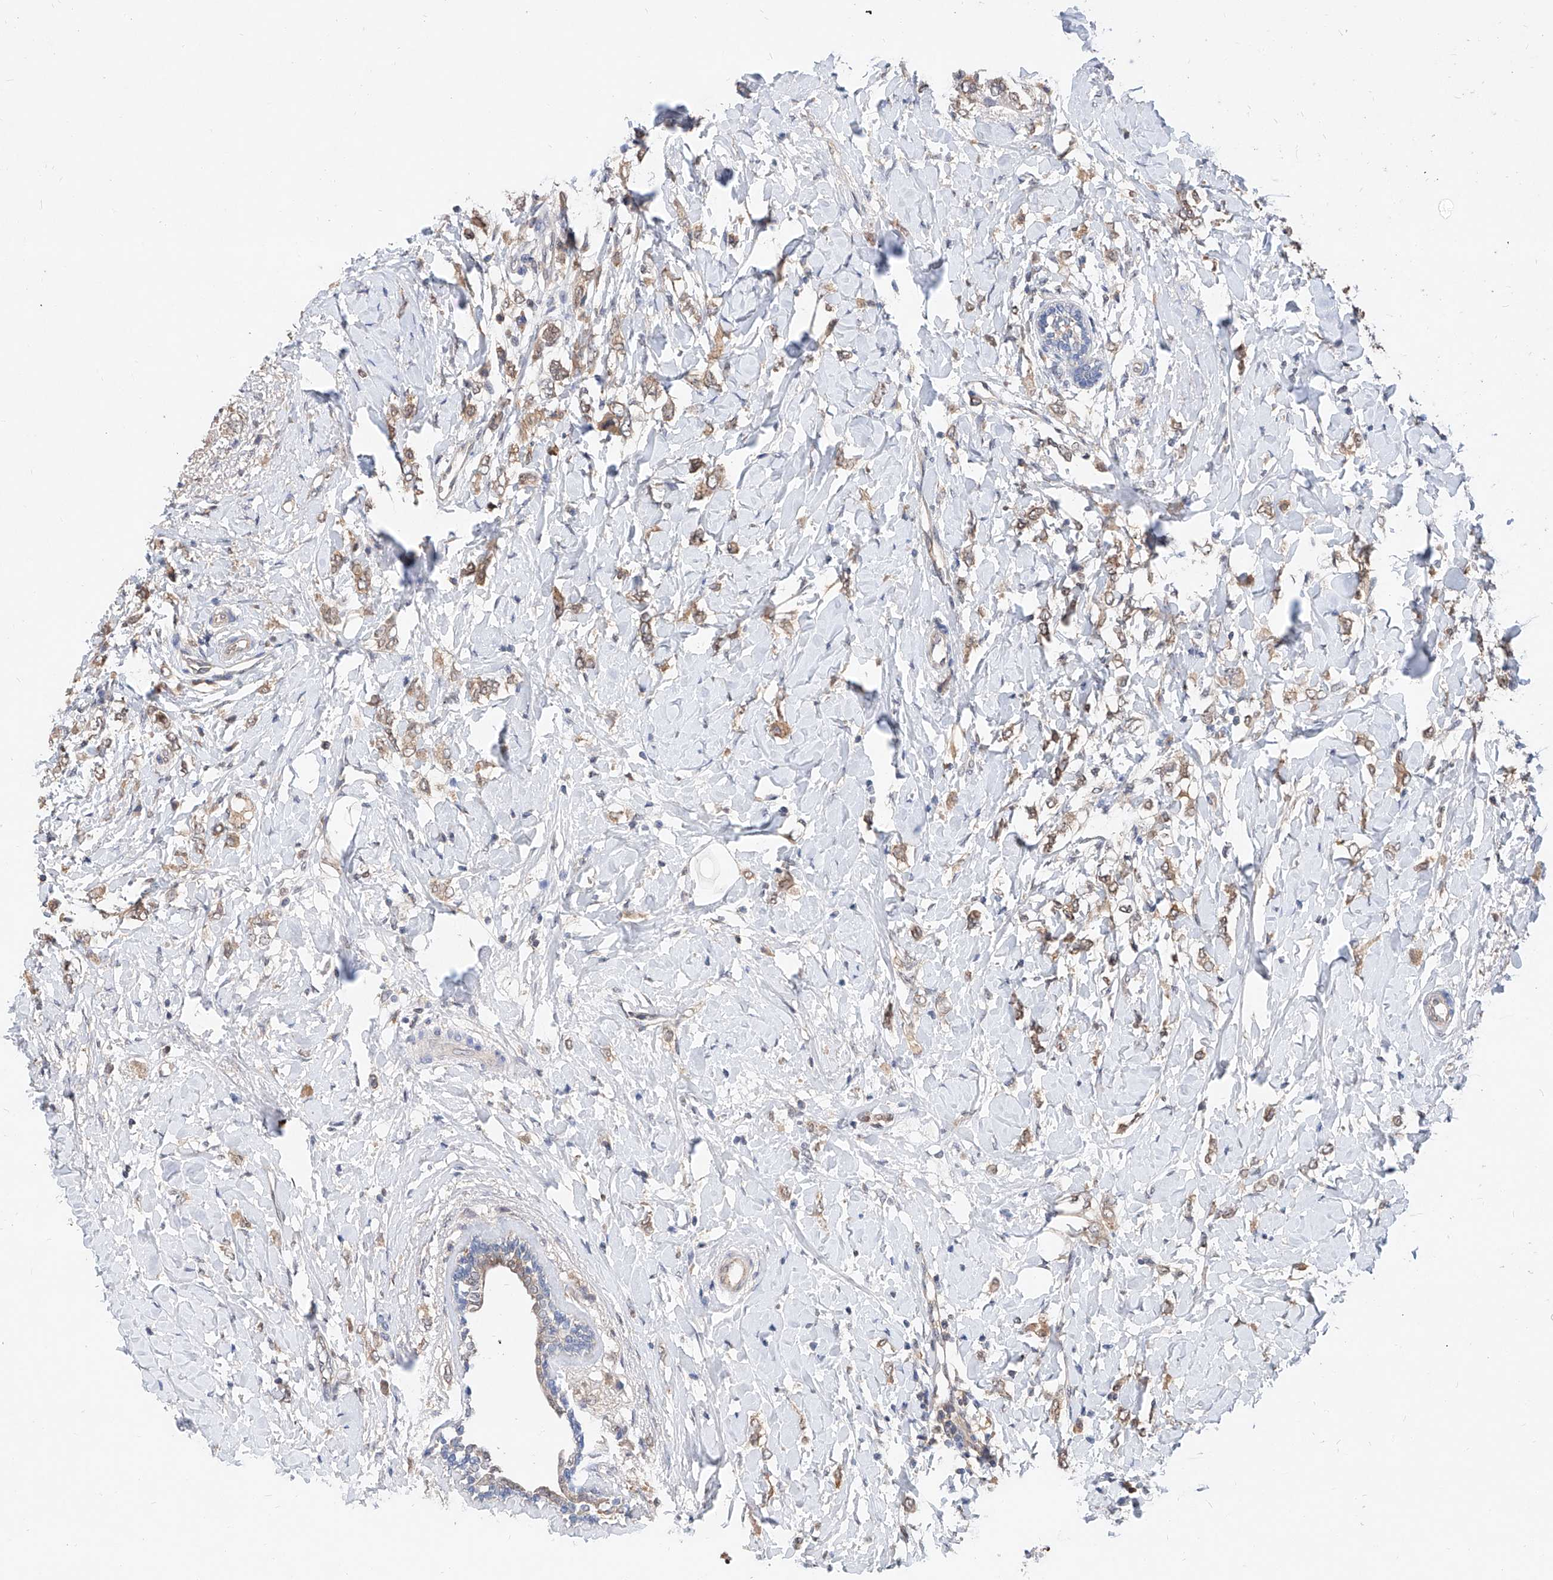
{"staining": {"intensity": "weak", "quantity": "25%-75%", "location": "cytoplasmic/membranous"}, "tissue": "breast cancer", "cell_type": "Tumor cells", "image_type": "cancer", "snomed": [{"axis": "morphology", "description": "Normal tissue, NOS"}, {"axis": "morphology", "description": "Lobular carcinoma"}, {"axis": "topography", "description": "Breast"}], "caption": "Protein analysis of lobular carcinoma (breast) tissue exhibits weak cytoplasmic/membranous positivity in approximately 25%-75% of tumor cells.", "gene": "CARMIL3", "patient": {"sex": "female", "age": 47}}